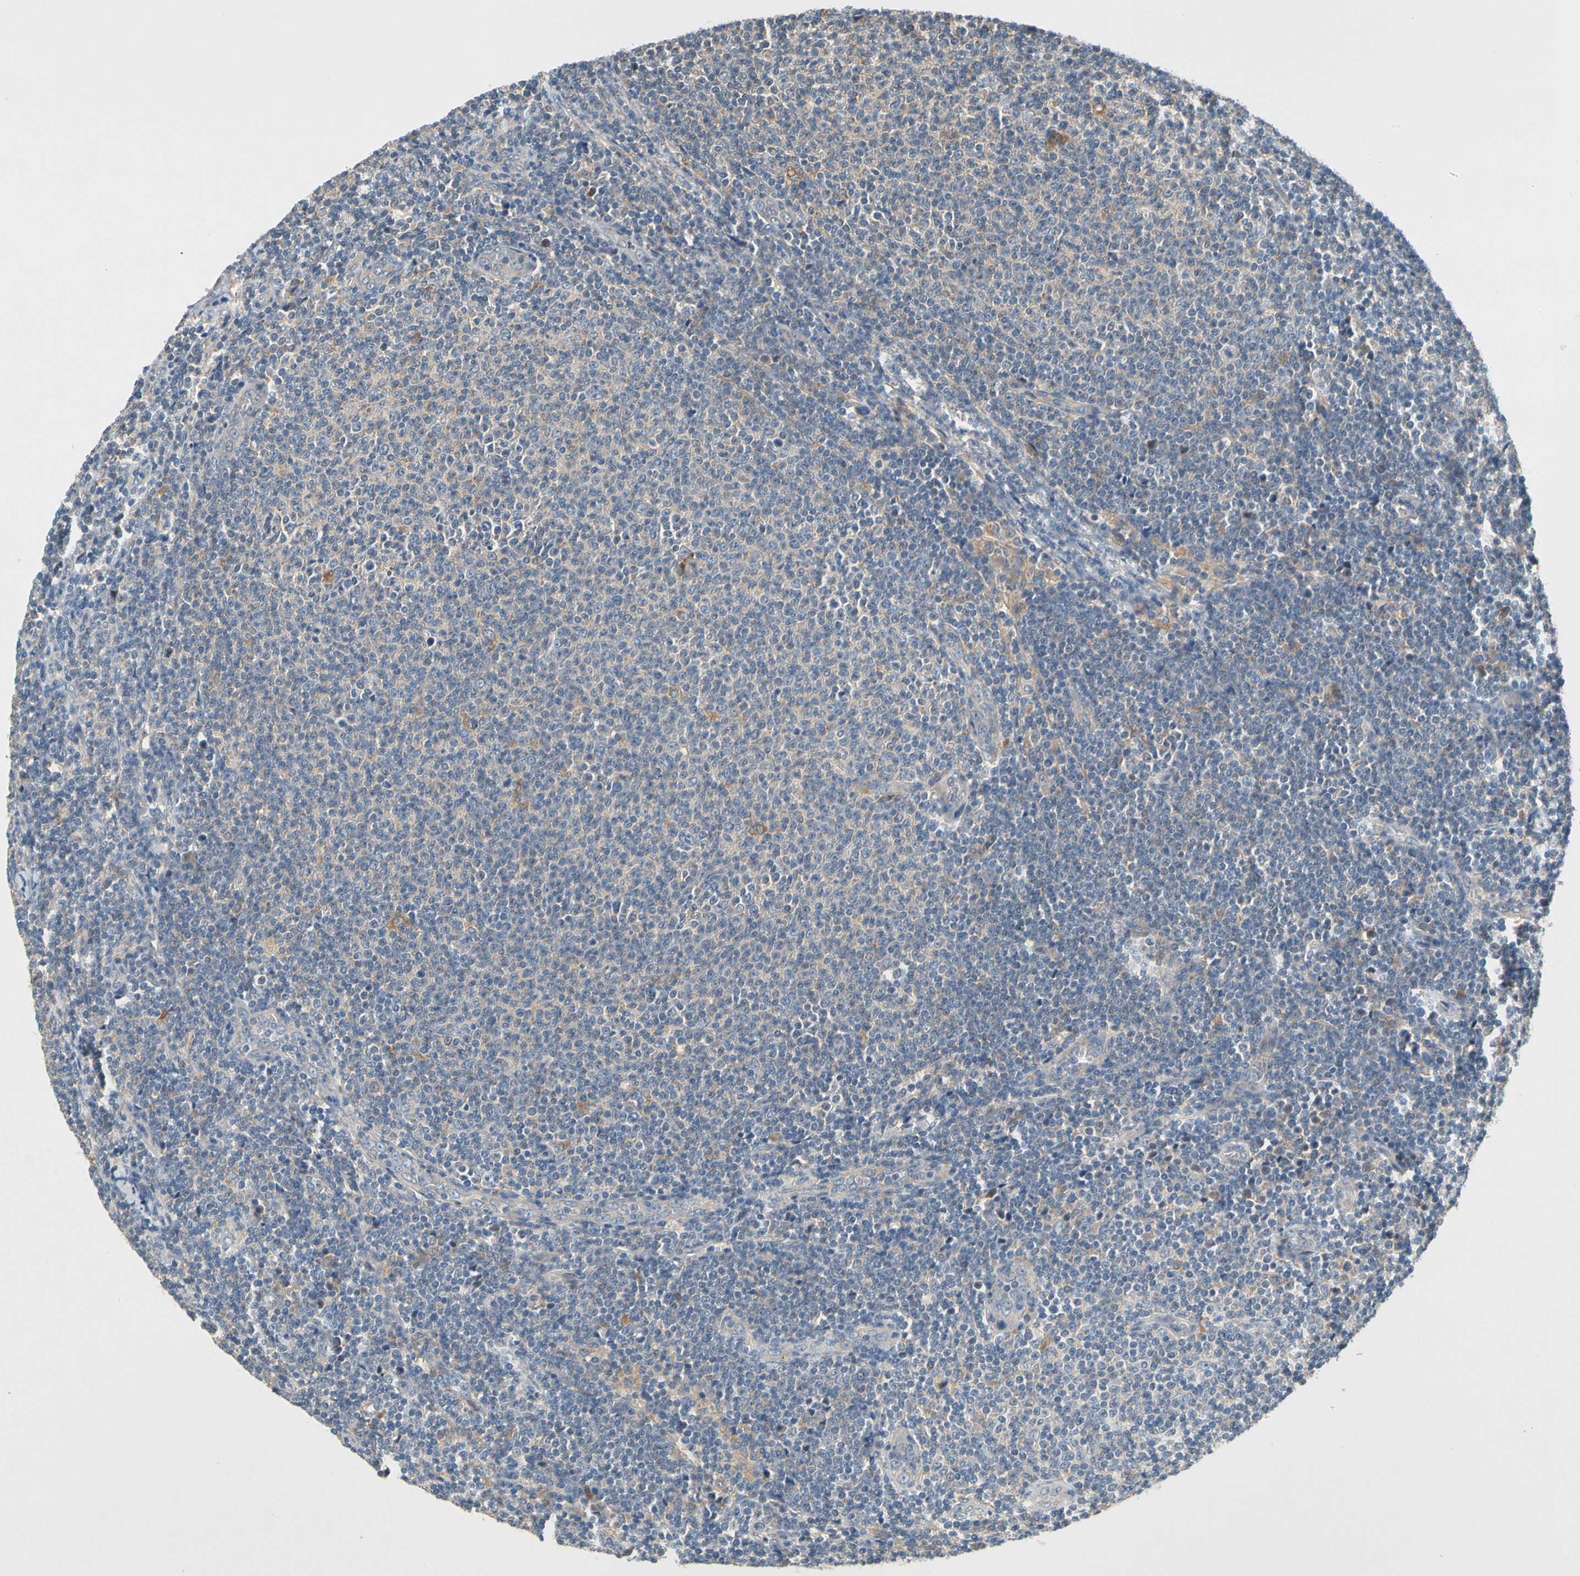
{"staining": {"intensity": "negative", "quantity": "none", "location": "none"}, "tissue": "lymphoma", "cell_type": "Tumor cells", "image_type": "cancer", "snomed": [{"axis": "morphology", "description": "Malignant lymphoma, non-Hodgkin's type, Low grade"}, {"axis": "topography", "description": "Lymph node"}], "caption": "IHC of human lymphoma reveals no expression in tumor cells.", "gene": "USP46", "patient": {"sex": "male", "age": 66}}